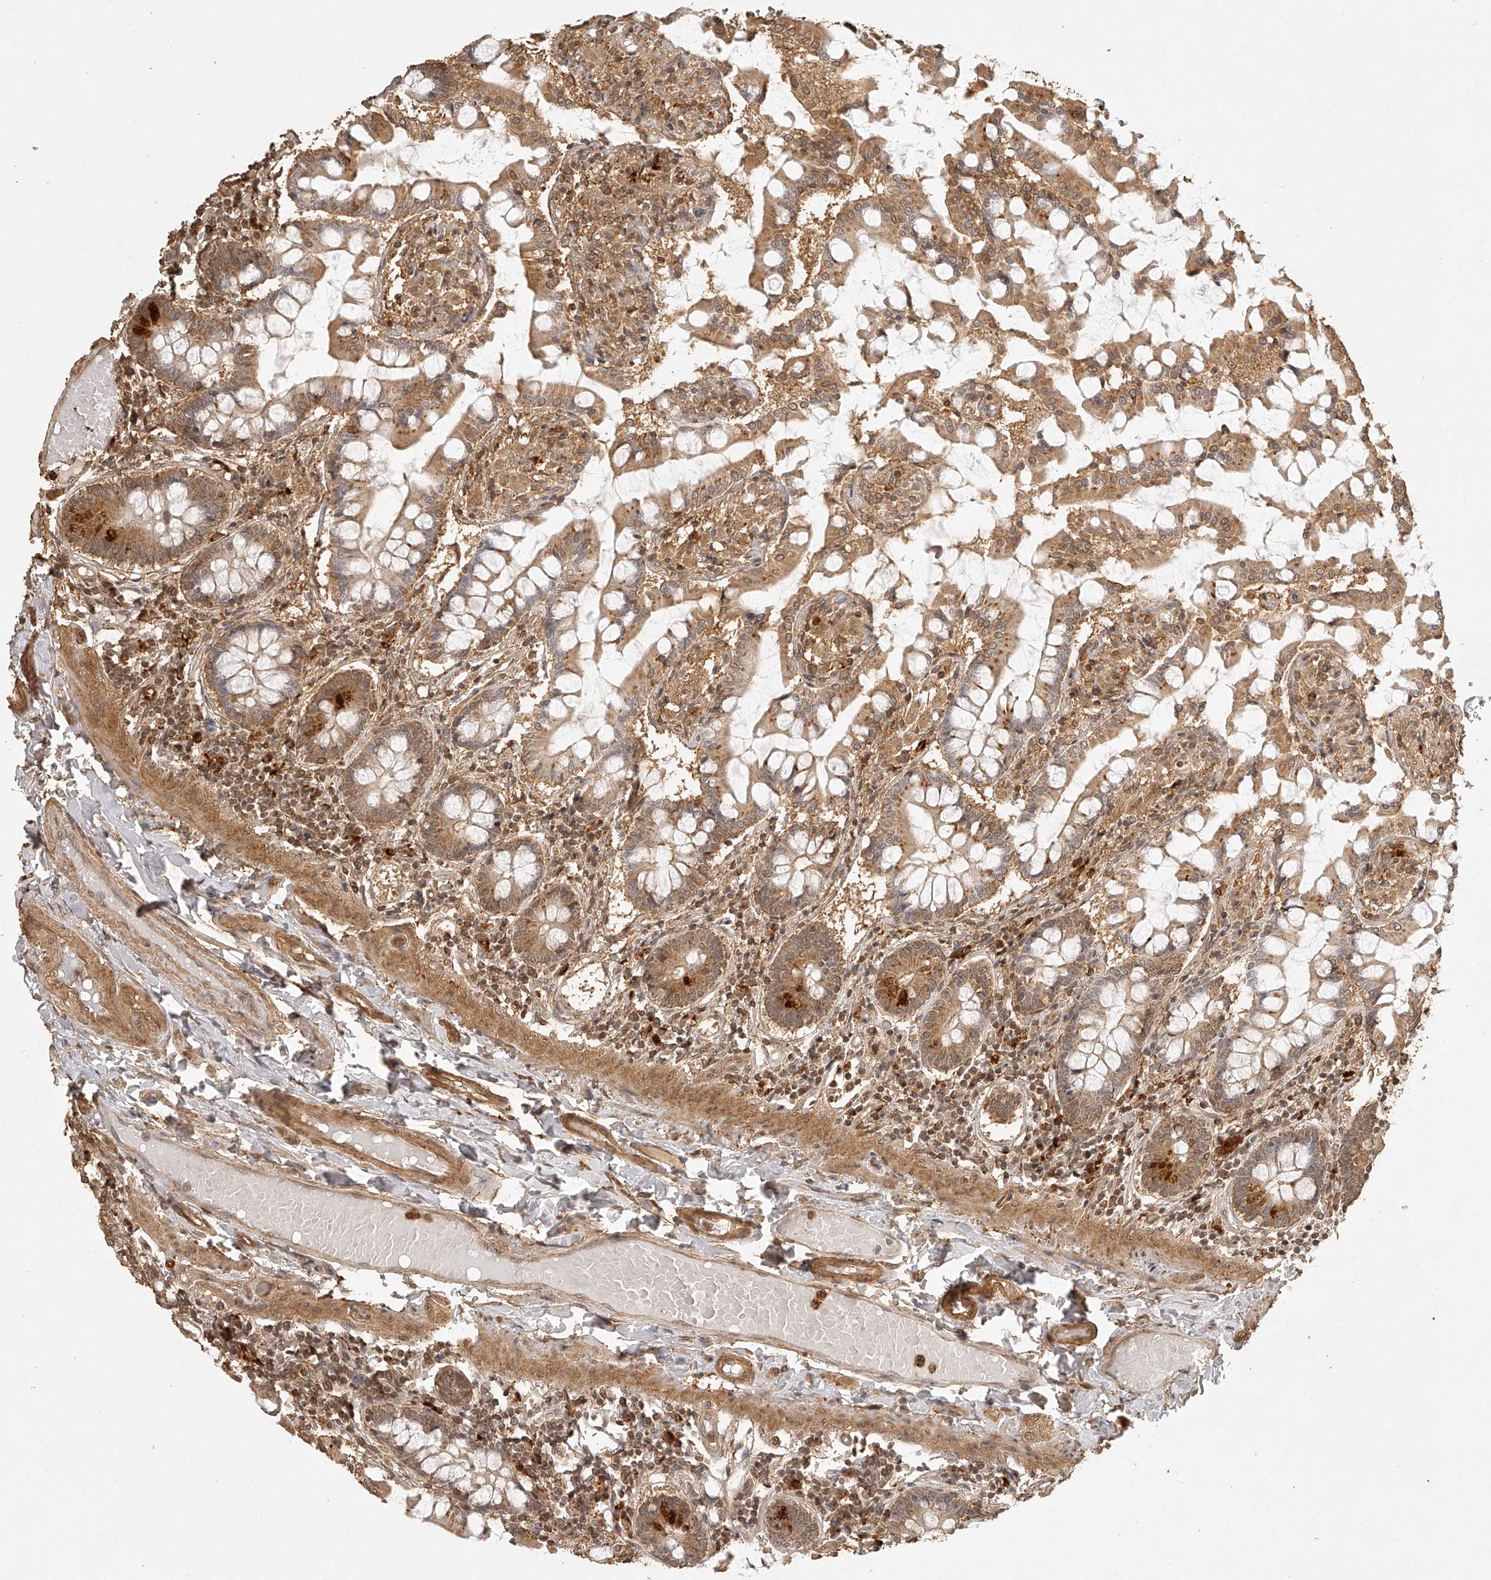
{"staining": {"intensity": "moderate", "quantity": ">75%", "location": "cytoplasmic/membranous"}, "tissue": "small intestine", "cell_type": "Glandular cells", "image_type": "normal", "snomed": [{"axis": "morphology", "description": "Normal tissue, NOS"}, {"axis": "topography", "description": "Small intestine"}], "caption": "Immunohistochemical staining of benign small intestine exhibits medium levels of moderate cytoplasmic/membranous staining in approximately >75% of glandular cells. (IHC, brightfield microscopy, high magnification).", "gene": "BCL2L11", "patient": {"sex": "male", "age": 41}}